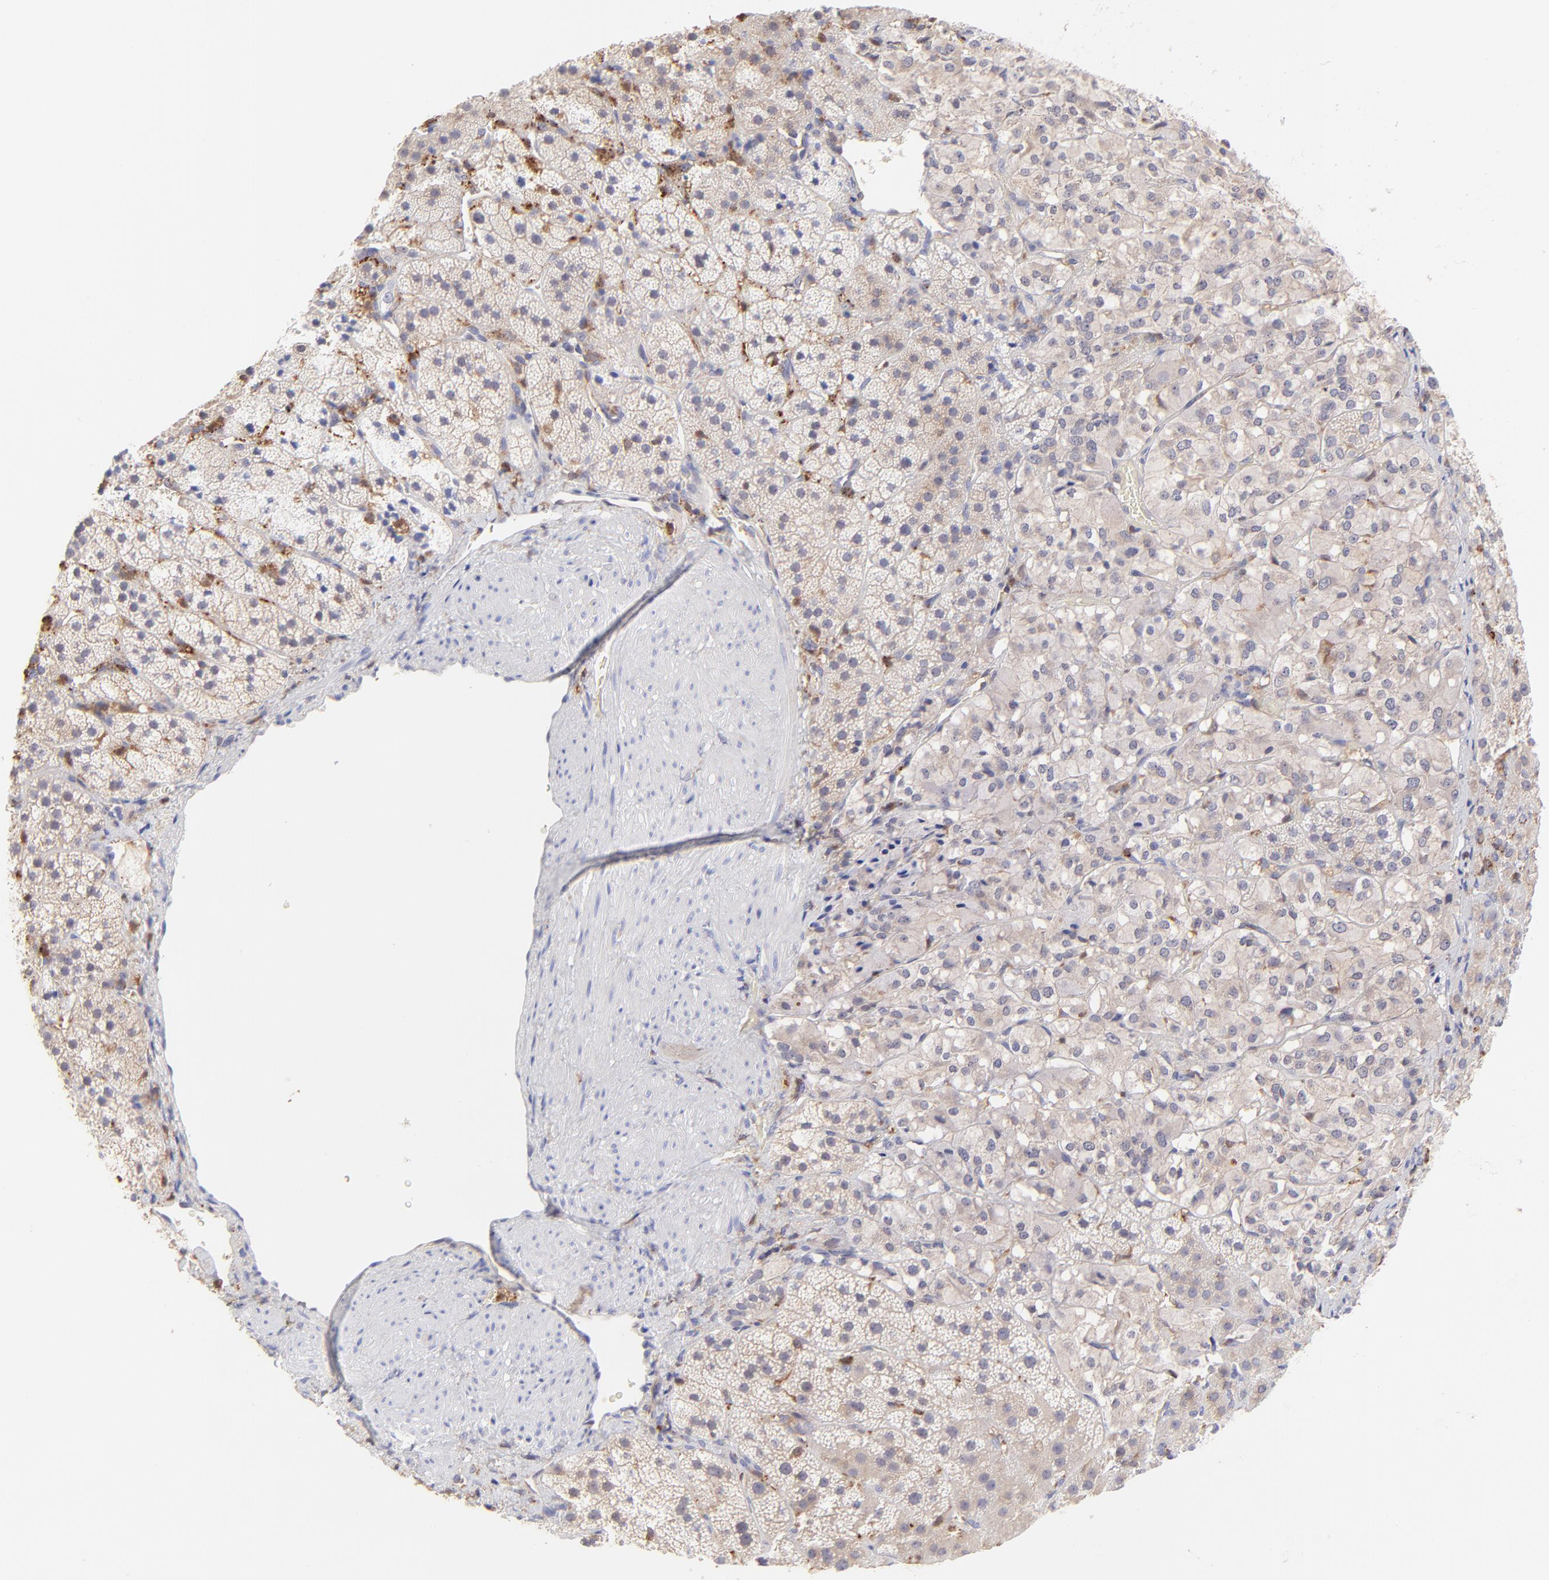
{"staining": {"intensity": "negative", "quantity": "none", "location": "none"}, "tissue": "adrenal gland", "cell_type": "Glandular cells", "image_type": "normal", "snomed": [{"axis": "morphology", "description": "Normal tissue, NOS"}, {"axis": "topography", "description": "Adrenal gland"}], "caption": "Protein analysis of unremarkable adrenal gland demonstrates no significant positivity in glandular cells. (DAB IHC with hematoxylin counter stain).", "gene": "HYAL1", "patient": {"sex": "female", "age": 44}}